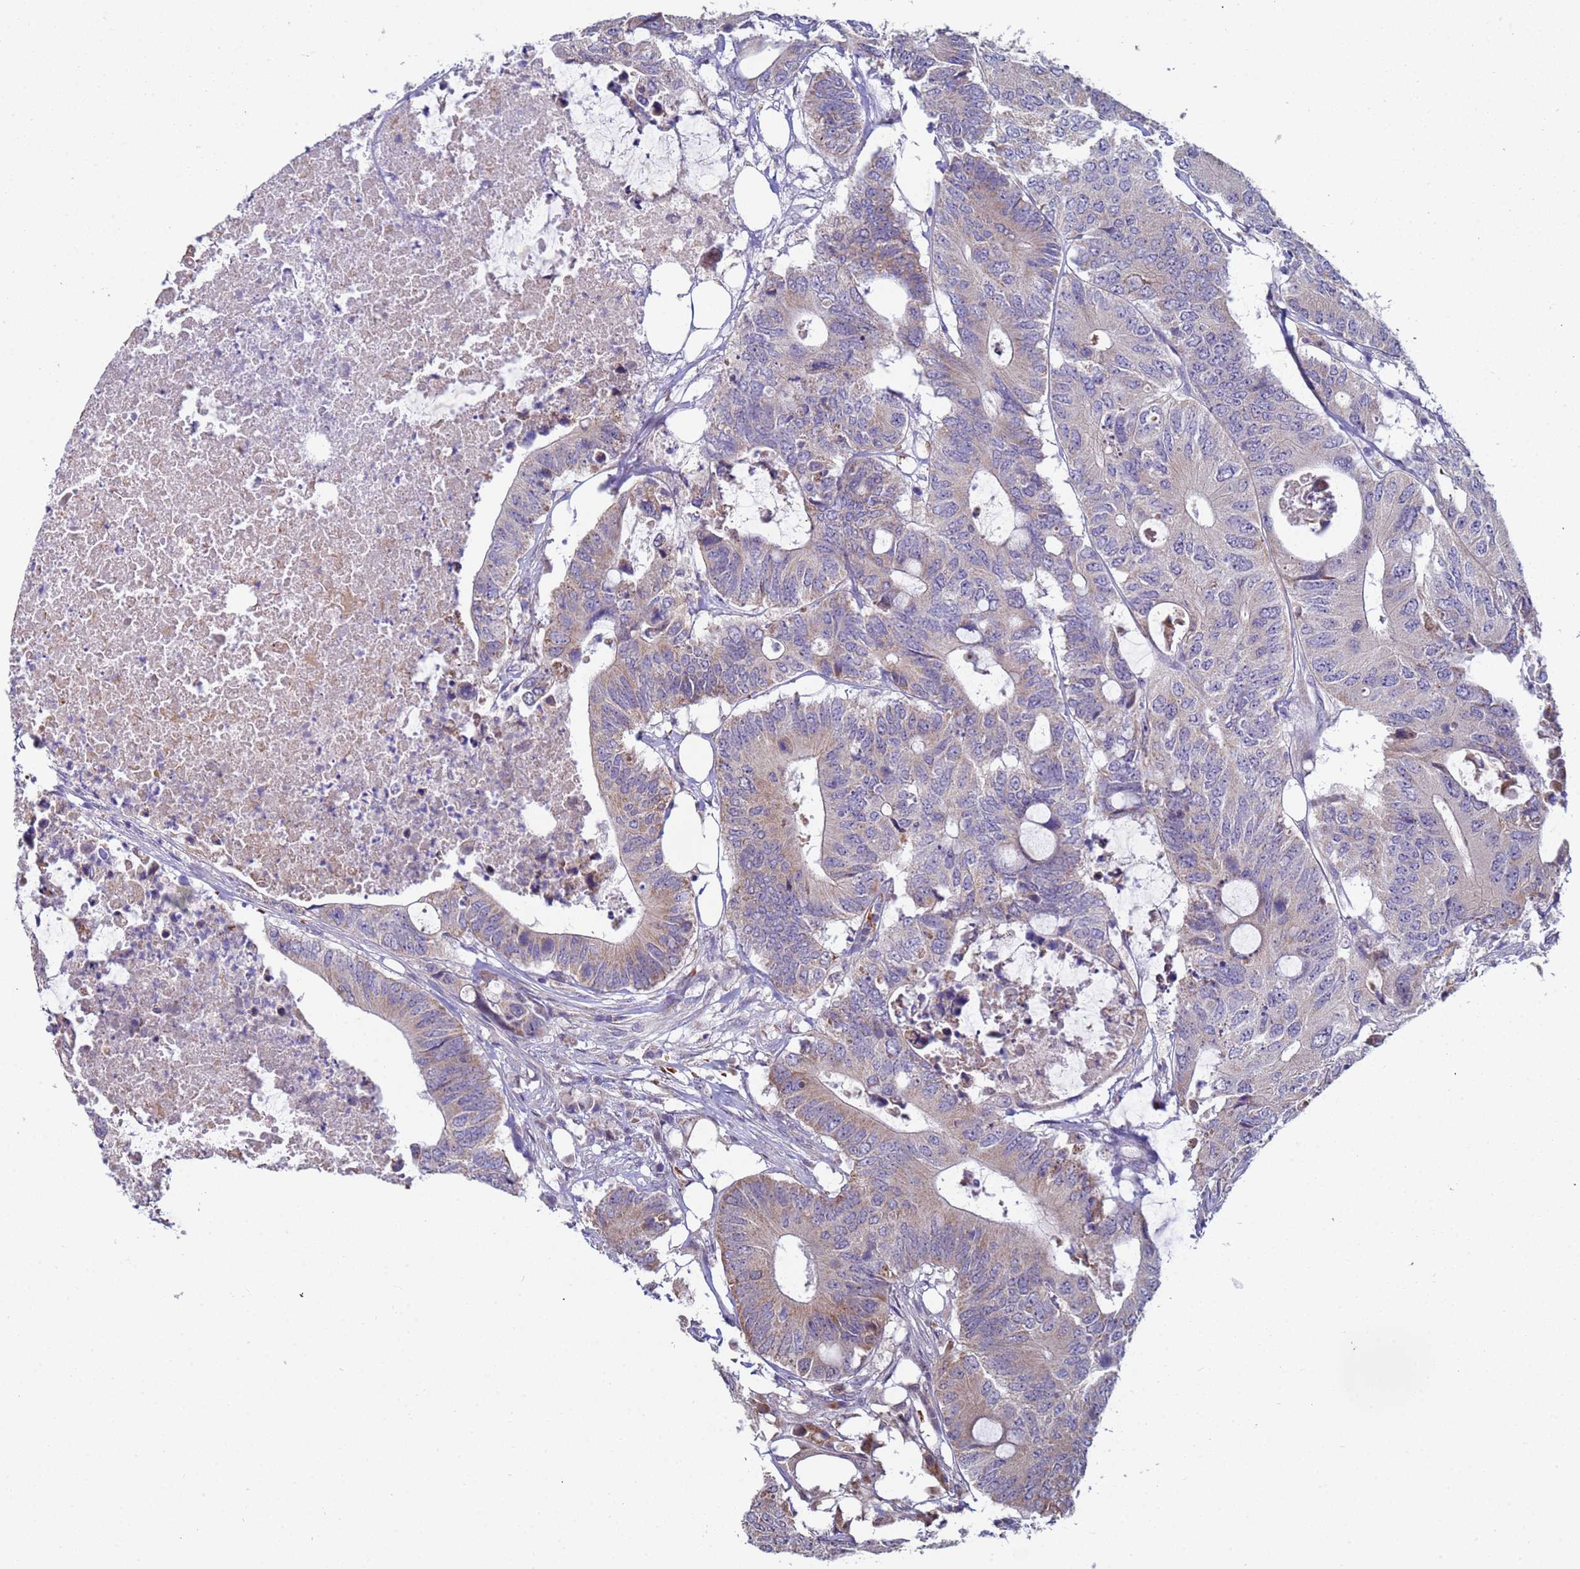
{"staining": {"intensity": "weak", "quantity": "<25%", "location": "cytoplasmic/membranous"}, "tissue": "colorectal cancer", "cell_type": "Tumor cells", "image_type": "cancer", "snomed": [{"axis": "morphology", "description": "Adenocarcinoma, NOS"}, {"axis": "topography", "description": "Colon"}], "caption": "High power microscopy histopathology image of an IHC histopathology image of colorectal adenocarcinoma, revealing no significant staining in tumor cells.", "gene": "CLHC1", "patient": {"sex": "male", "age": 71}}